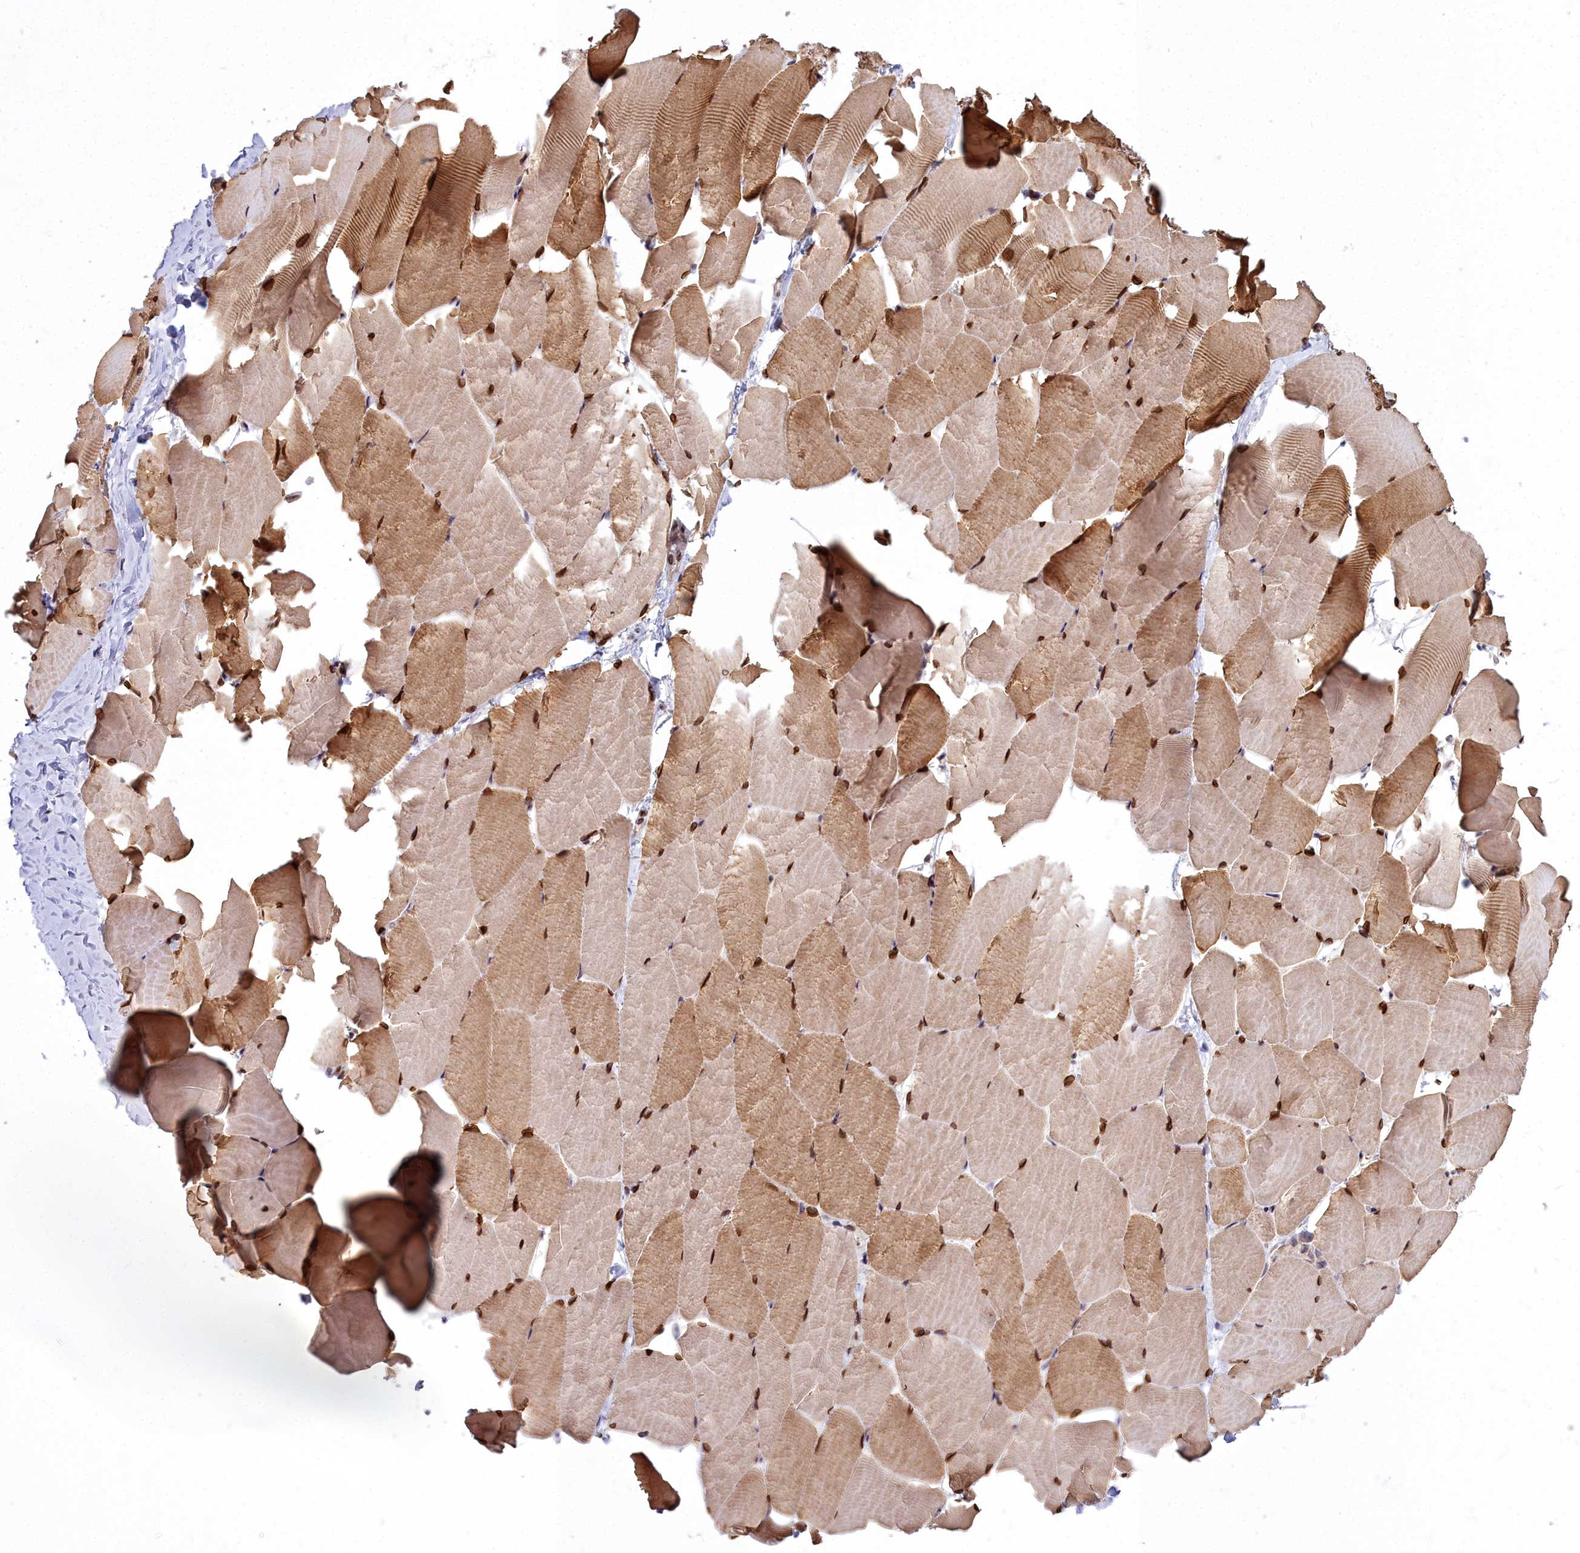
{"staining": {"intensity": "moderate", "quantity": ">75%", "location": "cytoplasmic/membranous,nuclear"}, "tissue": "skeletal muscle", "cell_type": "Myocytes", "image_type": "normal", "snomed": [{"axis": "morphology", "description": "Normal tissue, NOS"}, {"axis": "topography", "description": "Skeletal muscle"}], "caption": "Moderate cytoplasmic/membranous,nuclear positivity is seen in about >75% of myocytes in benign skeletal muscle. (Stains: DAB in brown, nuclei in blue, Microscopy: brightfield microscopy at high magnification).", "gene": "ABCB8", "patient": {"sex": "male", "age": 25}}